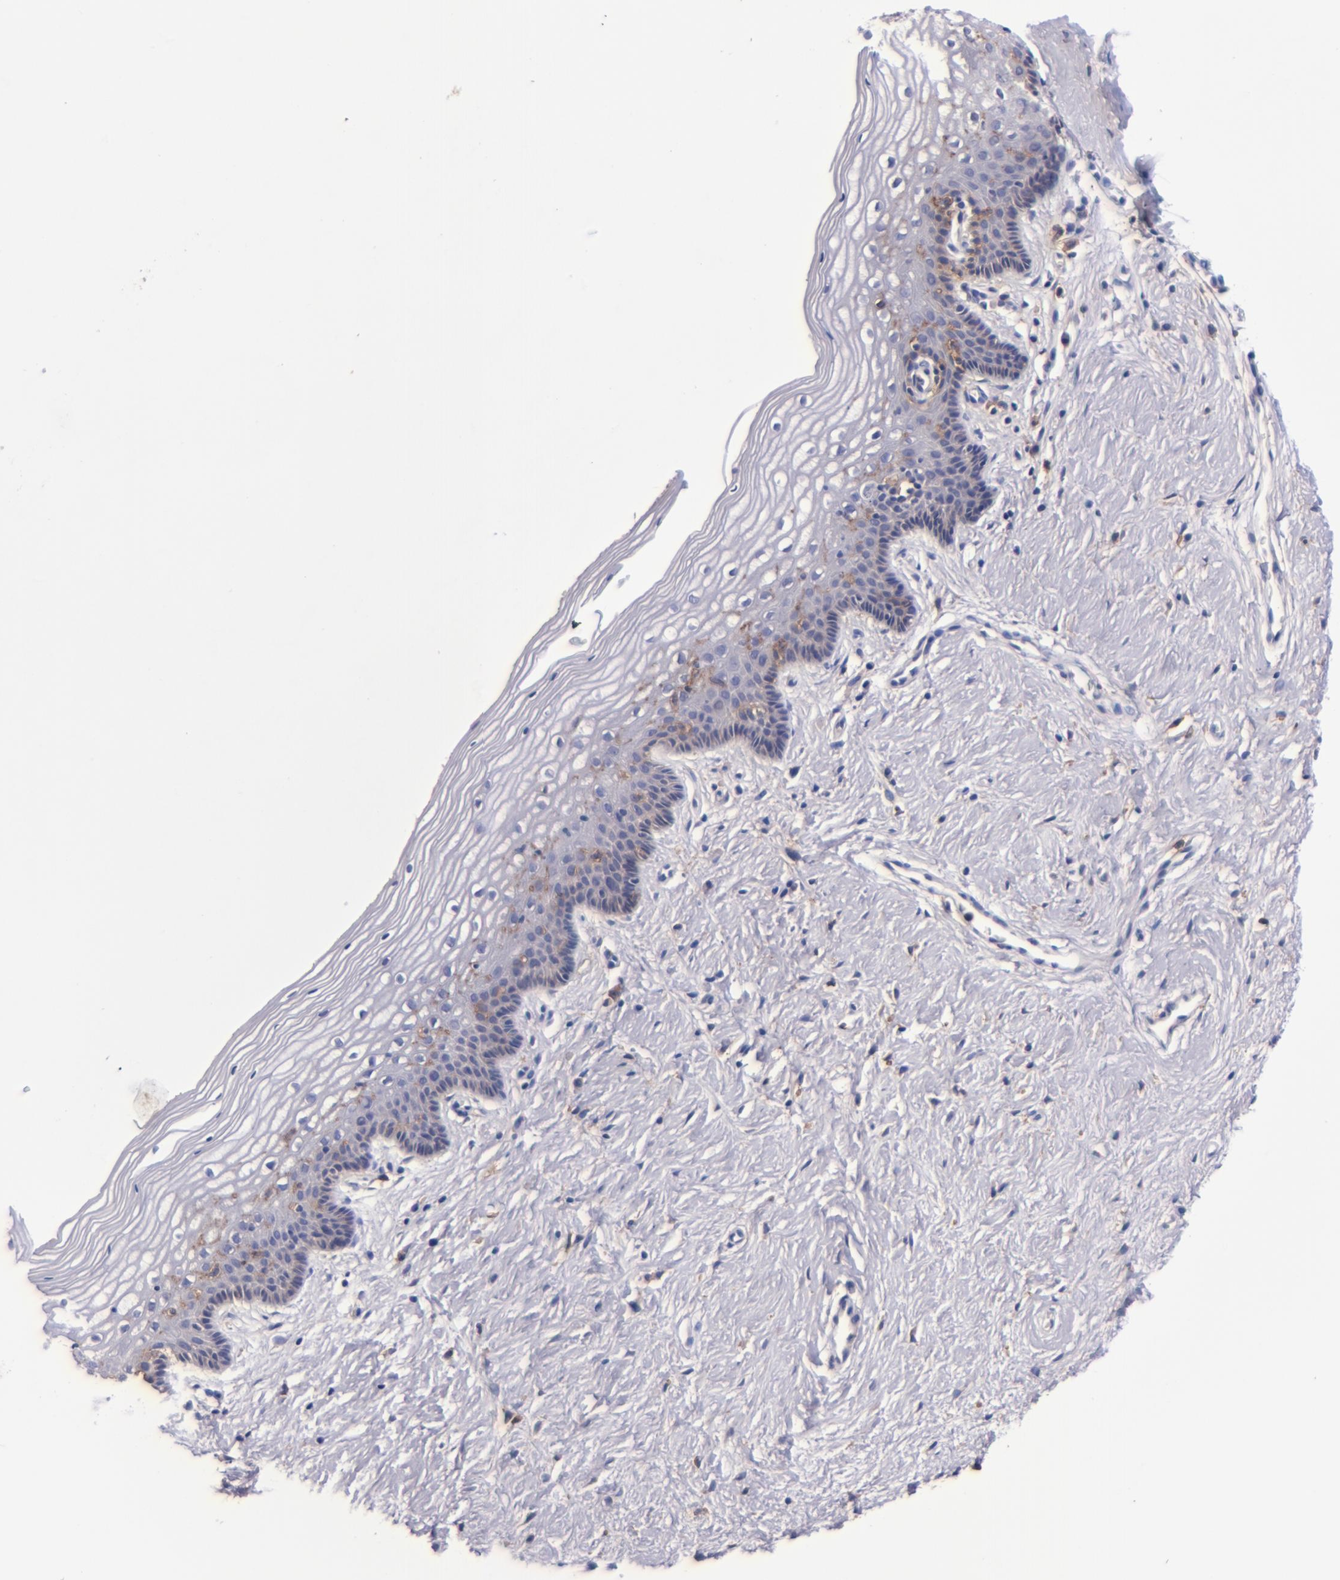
{"staining": {"intensity": "moderate", "quantity": "<25%", "location": "cytoplasmic/membranous"}, "tissue": "vagina", "cell_type": "Squamous epithelial cells", "image_type": "normal", "snomed": [{"axis": "morphology", "description": "Normal tissue, NOS"}, {"axis": "topography", "description": "Vagina"}], "caption": "Immunohistochemical staining of normal vagina displays <25% levels of moderate cytoplasmic/membranous protein positivity in about <25% of squamous epithelial cells.", "gene": "SIRPA", "patient": {"sex": "female", "age": 46}}